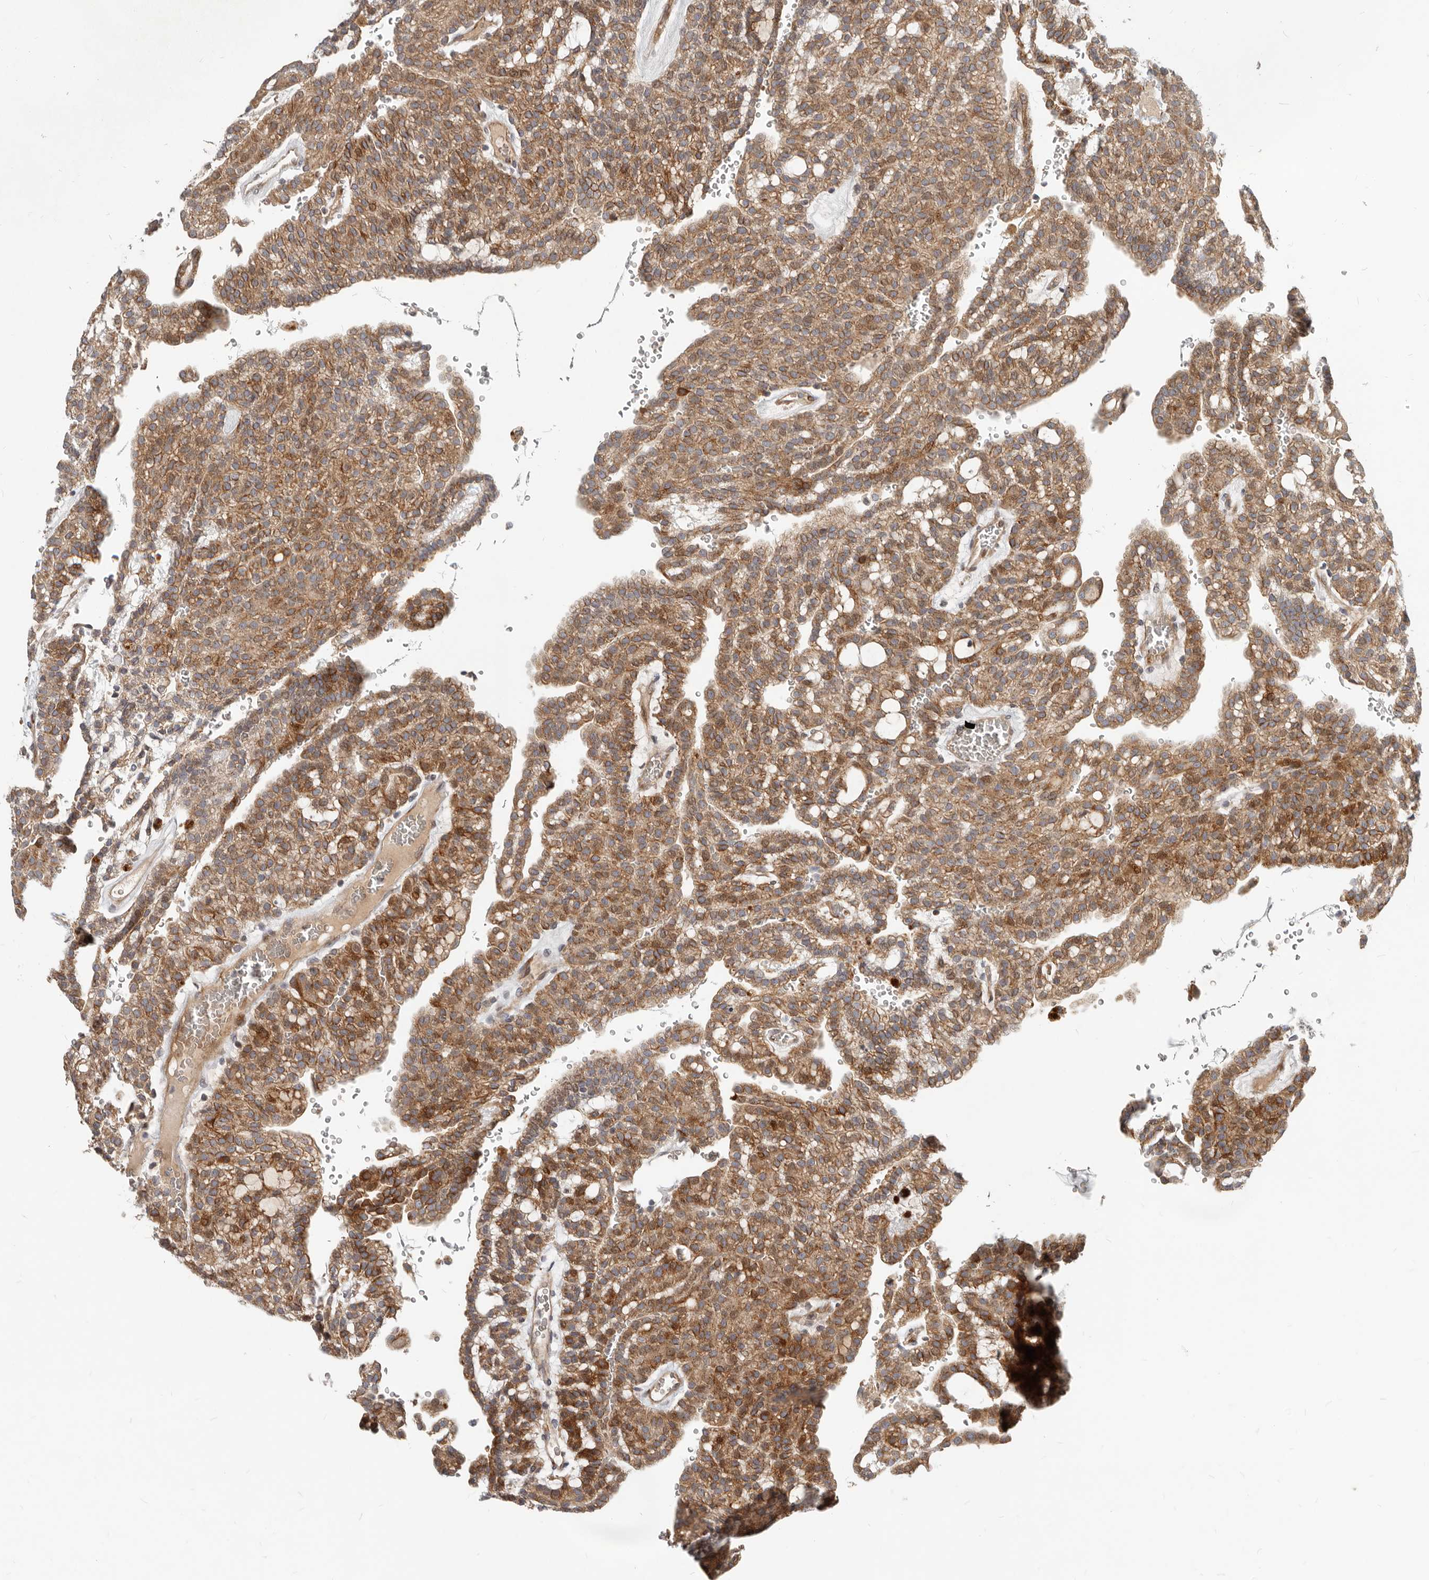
{"staining": {"intensity": "moderate", "quantity": ">75%", "location": "cytoplasmic/membranous"}, "tissue": "renal cancer", "cell_type": "Tumor cells", "image_type": "cancer", "snomed": [{"axis": "morphology", "description": "Adenocarcinoma, NOS"}, {"axis": "topography", "description": "Kidney"}], "caption": "DAB immunohistochemical staining of adenocarcinoma (renal) displays moderate cytoplasmic/membranous protein staining in approximately >75% of tumor cells.", "gene": "NPY4R", "patient": {"sex": "male", "age": 63}}